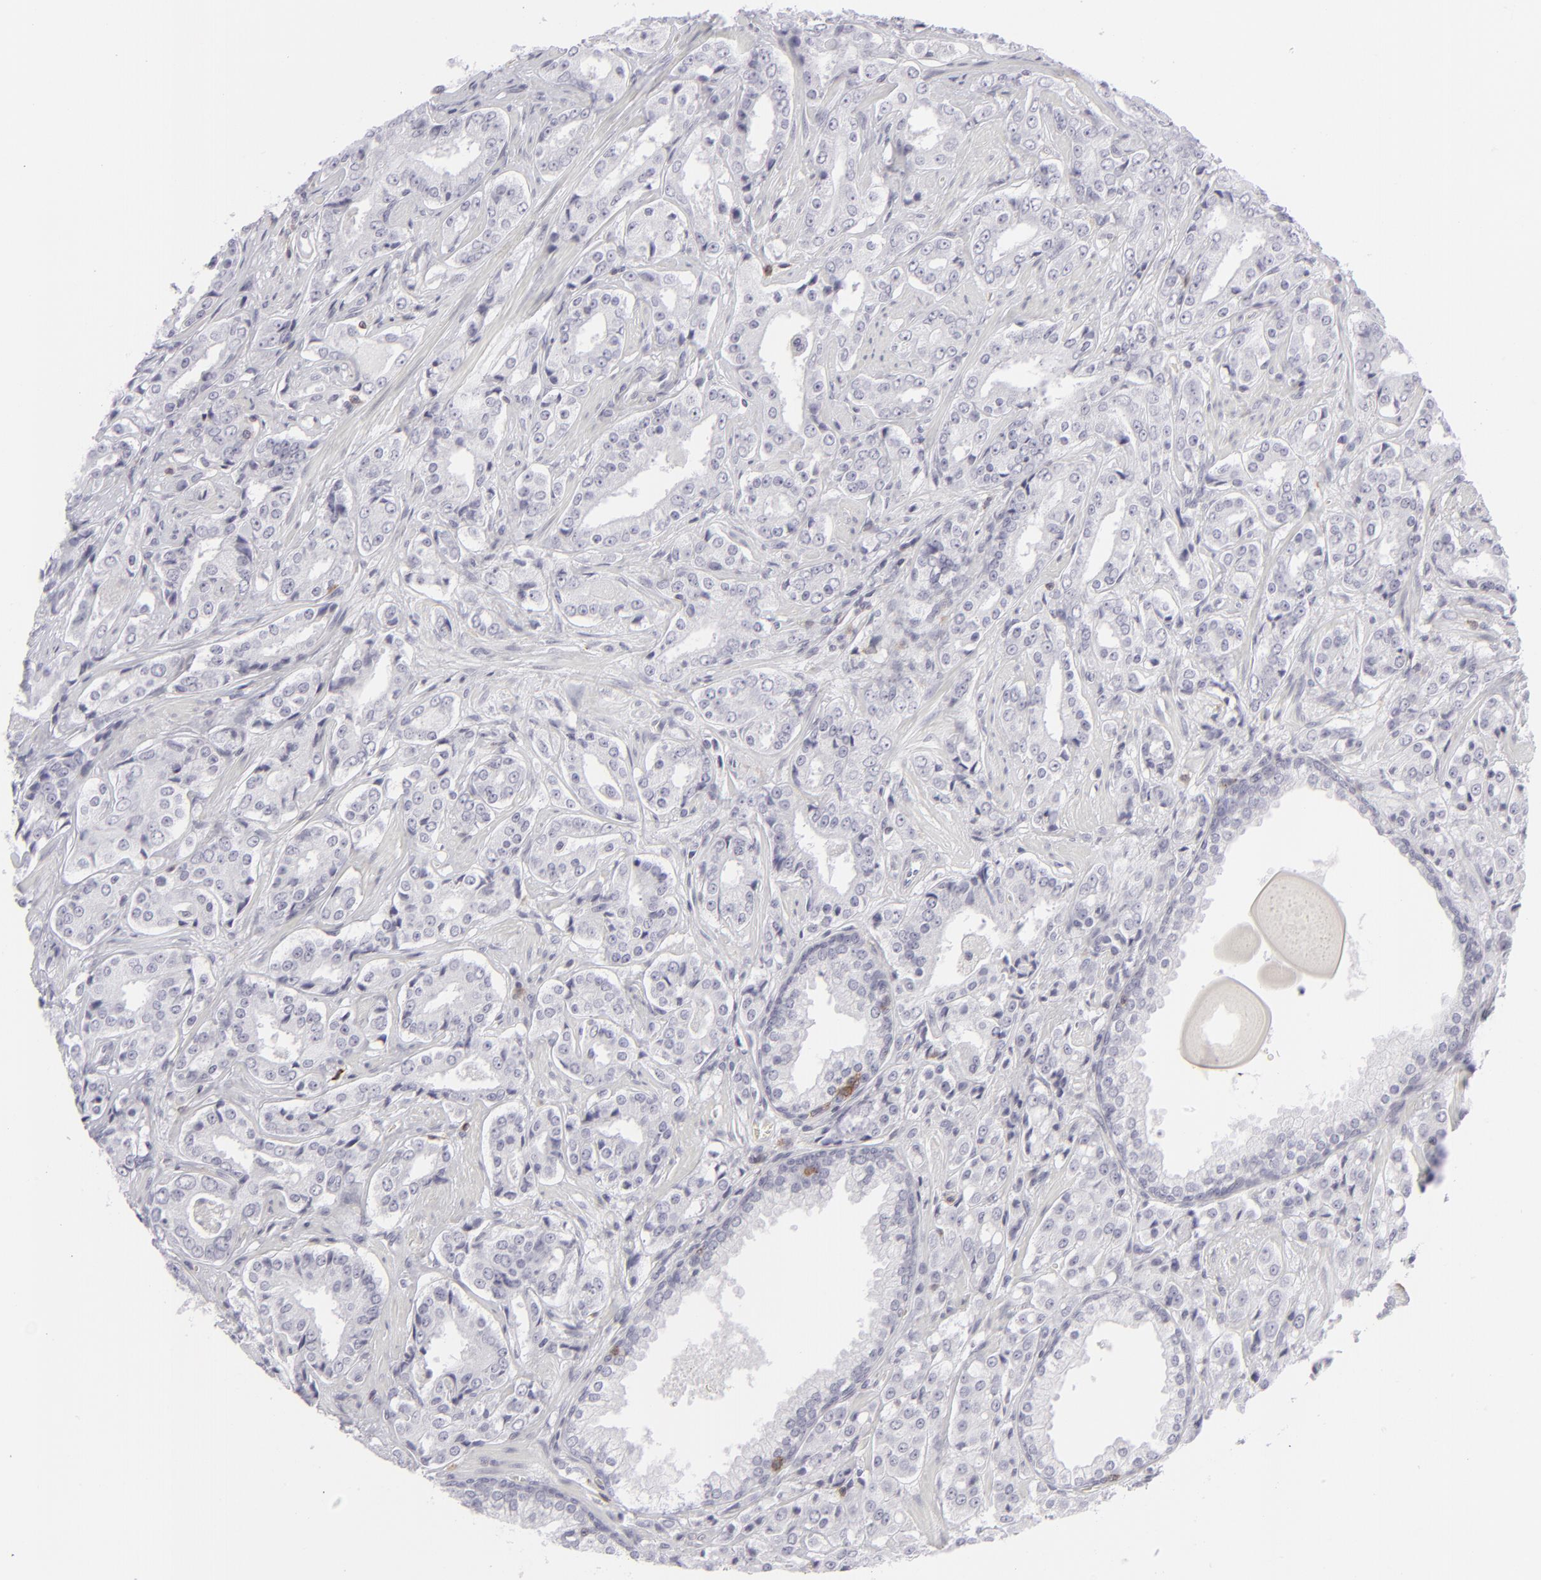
{"staining": {"intensity": "negative", "quantity": "none", "location": "none"}, "tissue": "prostate cancer", "cell_type": "Tumor cells", "image_type": "cancer", "snomed": [{"axis": "morphology", "description": "Adenocarcinoma, Medium grade"}, {"axis": "topography", "description": "Prostate"}], "caption": "Image shows no protein positivity in tumor cells of prostate cancer tissue. (DAB IHC, high magnification).", "gene": "CD7", "patient": {"sex": "male", "age": 60}}